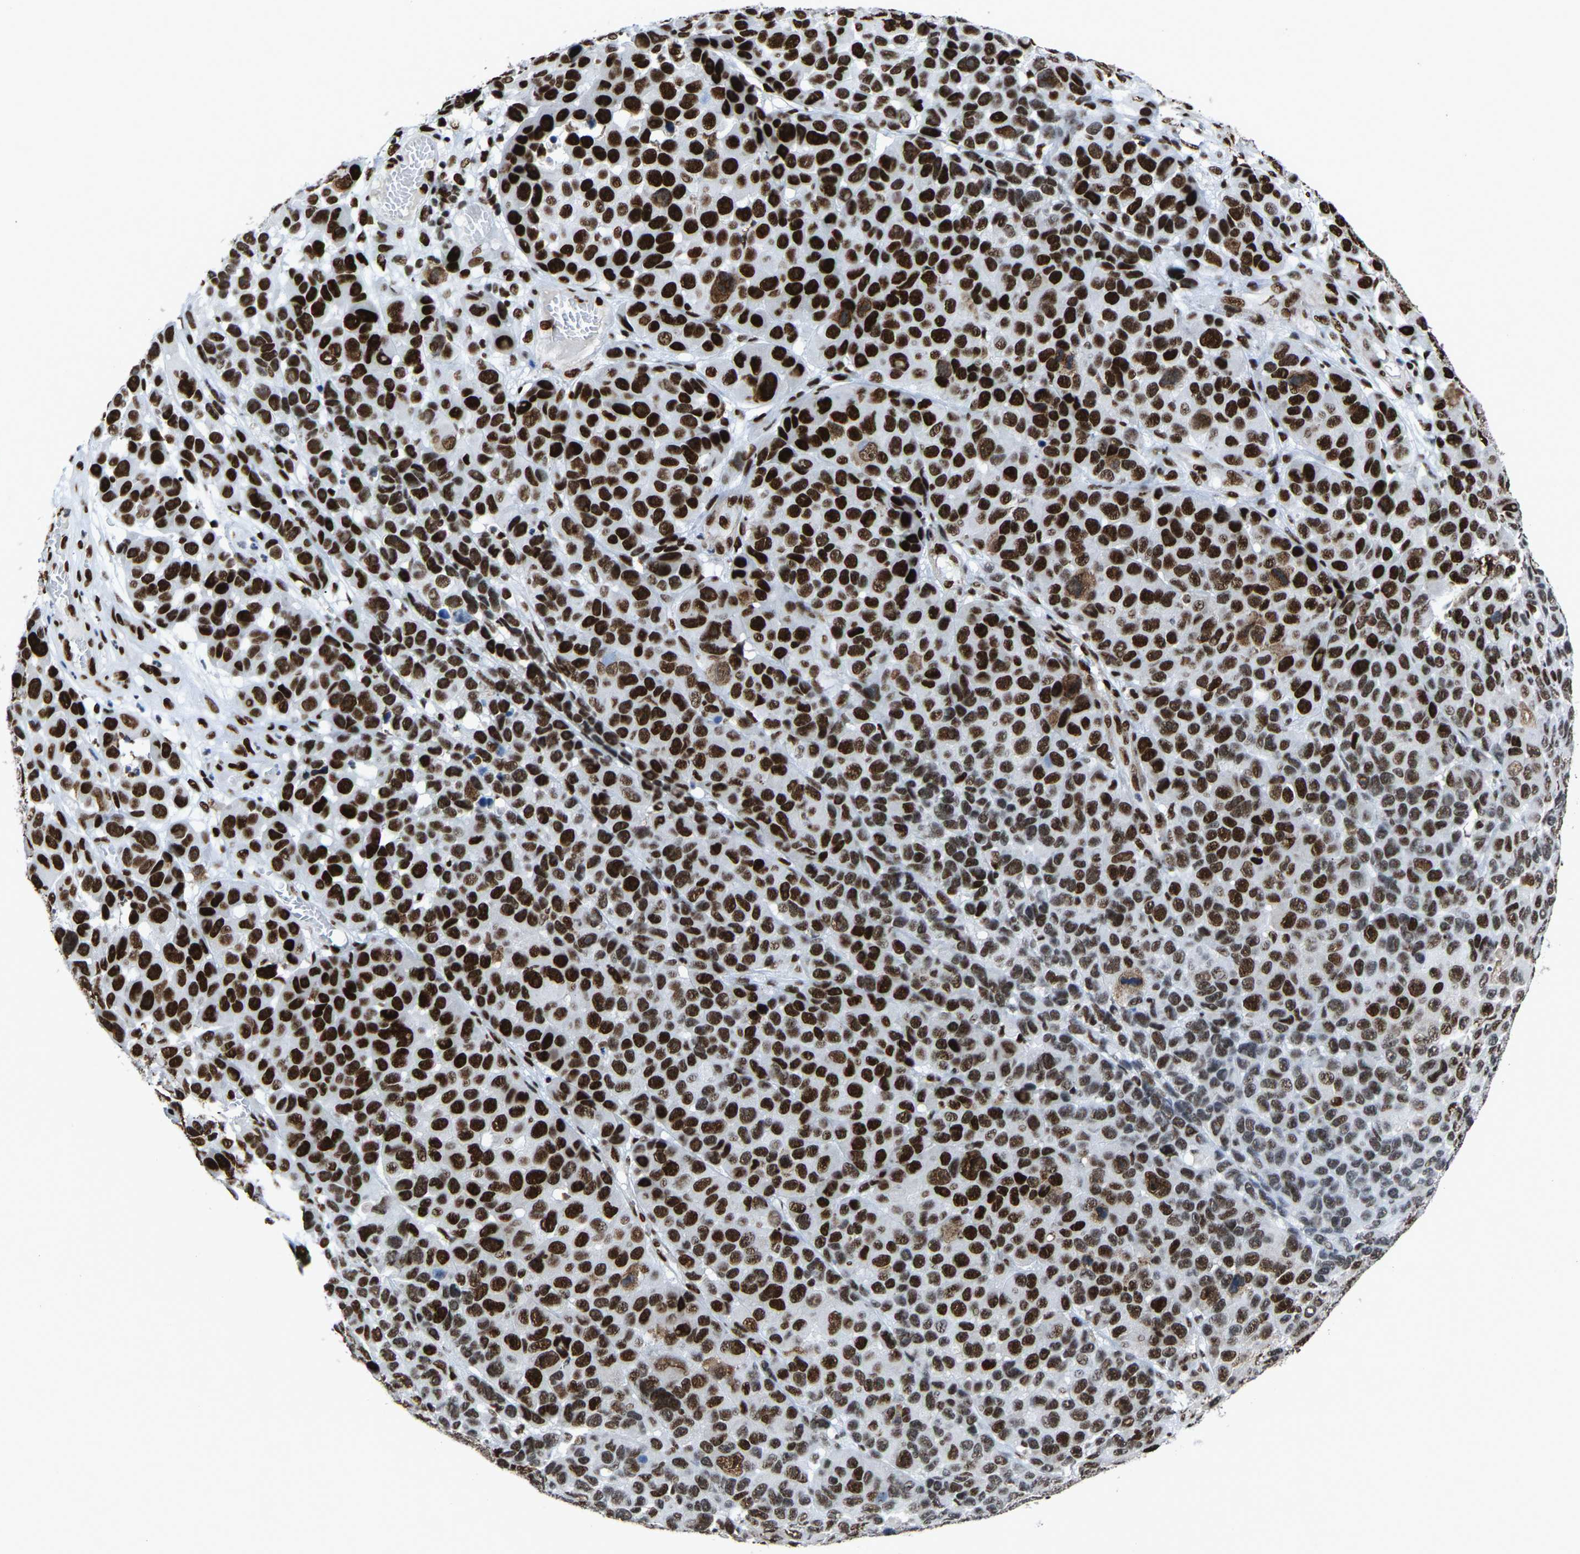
{"staining": {"intensity": "strong", "quantity": ">75%", "location": "nuclear"}, "tissue": "melanoma", "cell_type": "Tumor cells", "image_type": "cancer", "snomed": [{"axis": "morphology", "description": "Malignant melanoma, NOS"}, {"axis": "topography", "description": "Skin"}], "caption": "This histopathology image exhibits melanoma stained with immunohistochemistry (IHC) to label a protein in brown. The nuclear of tumor cells show strong positivity for the protein. Nuclei are counter-stained blue.", "gene": "DDX5", "patient": {"sex": "male", "age": 53}}